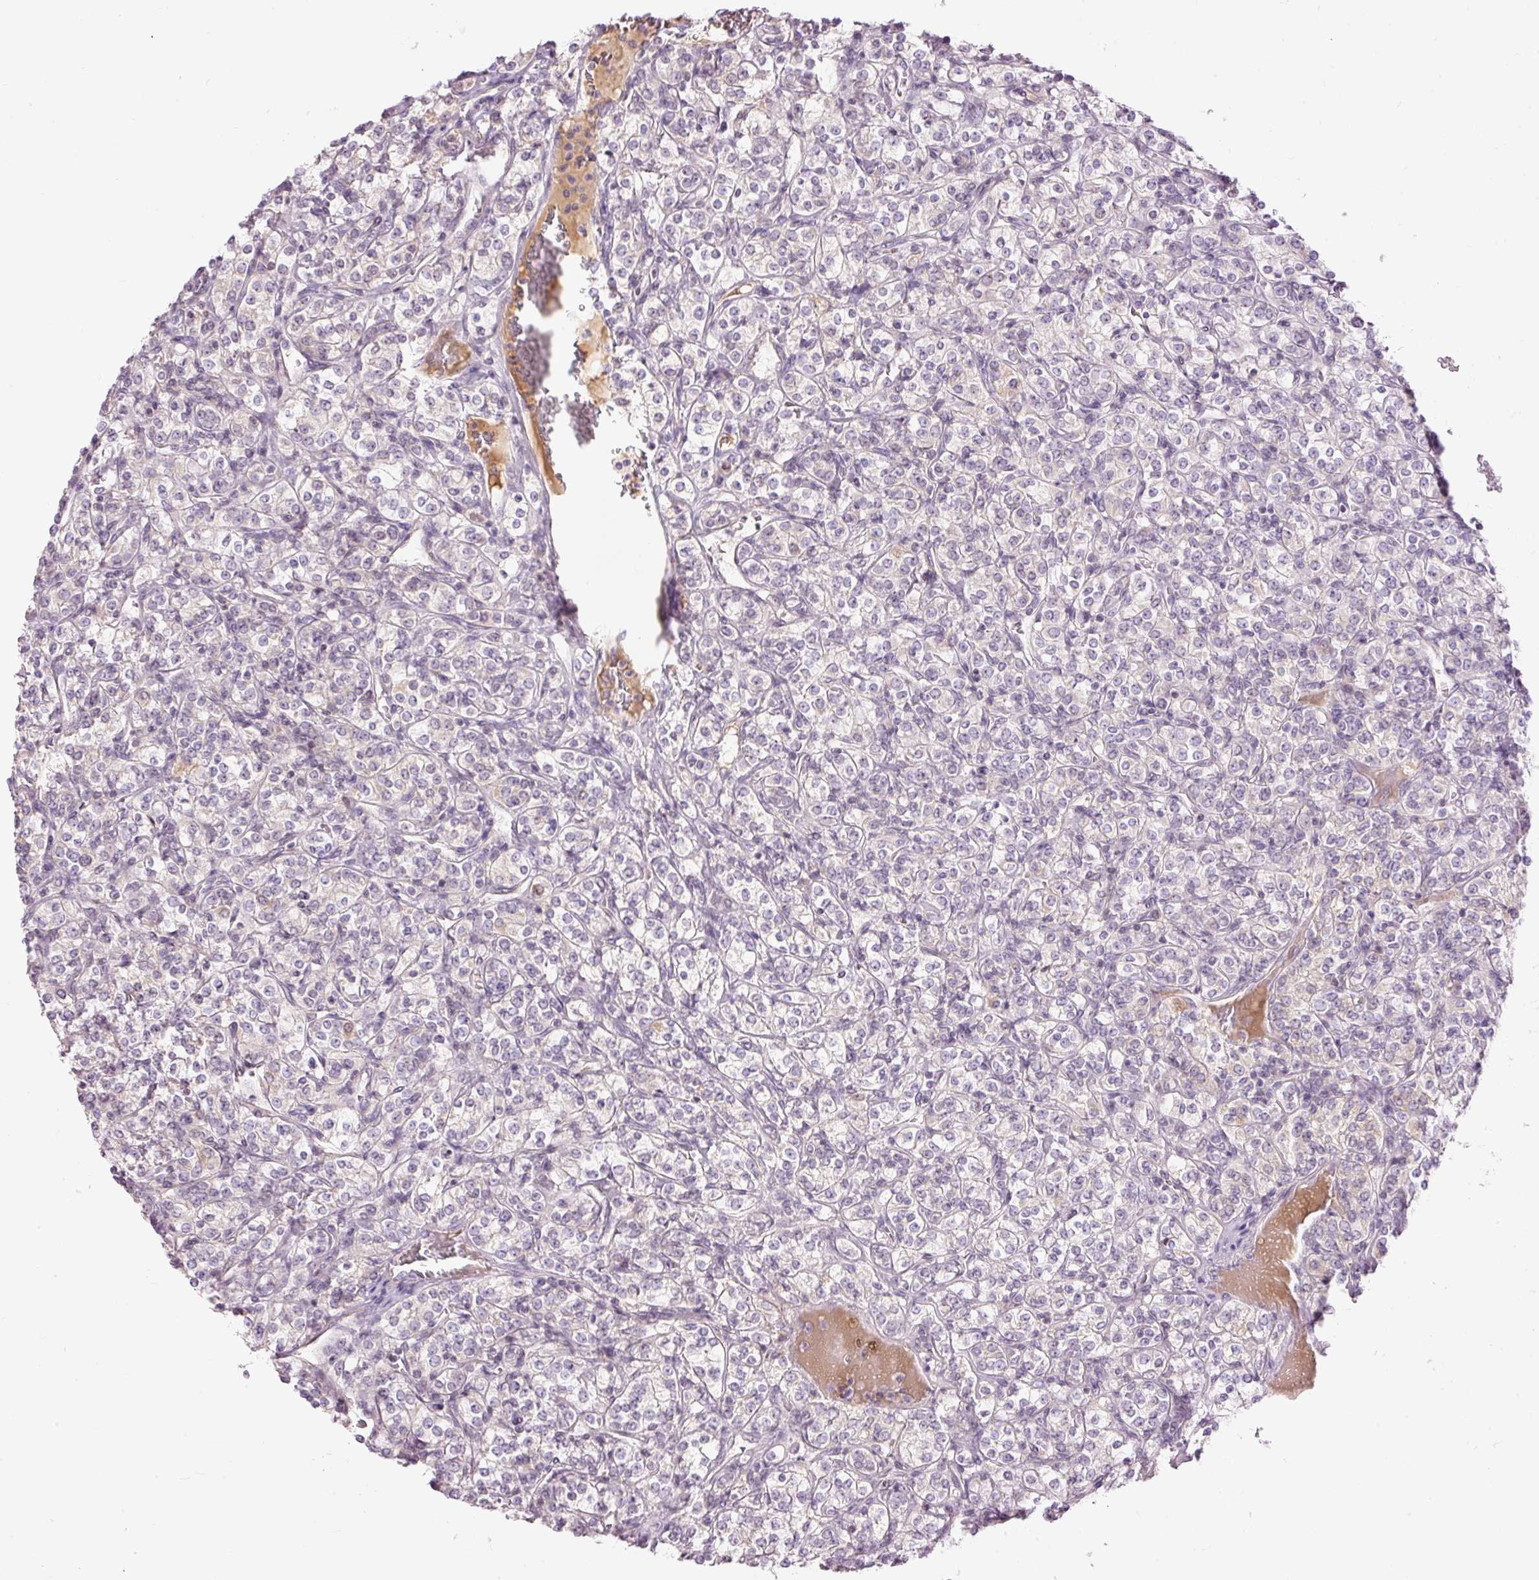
{"staining": {"intensity": "negative", "quantity": "none", "location": "none"}, "tissue": "renal cancer", "cell_type": "Tumor cells", "image_type": "cancer", "snomed": [{"axis": "morphology", "description": "Adenocarcinoma, NOS"}, {"axis": "topography", "description": "Kidney"}], "caption": "Tumor cells show no significant protein staining in renal adenocarcinoma.", "gene": "ABHD11", "patient": {"sex": "male", "age": 77}}